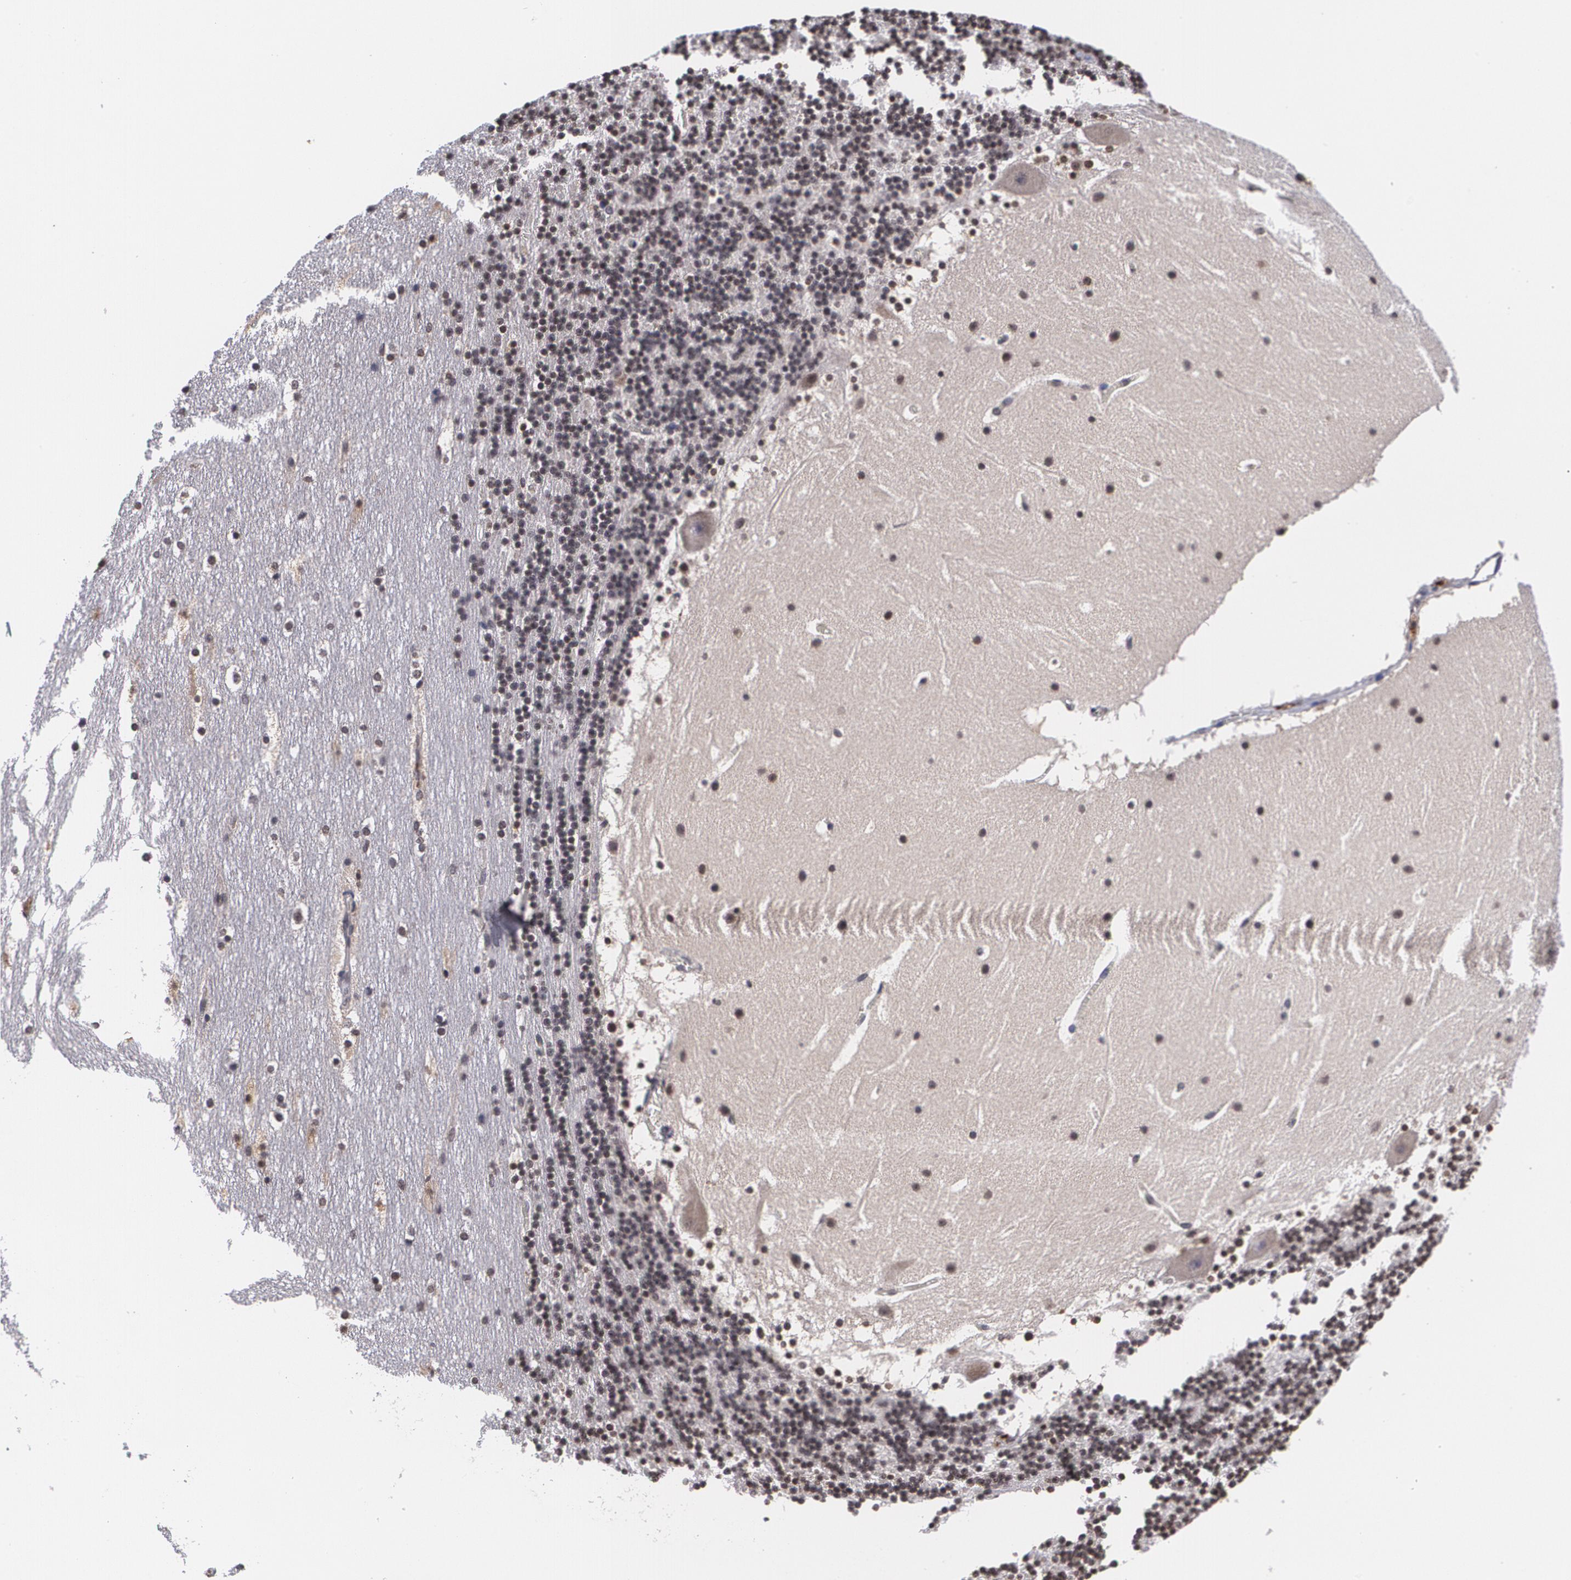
{"staining": {"intensity": "moderate", "quantity": "25%-75%", "location": "nuclear"}, "tissue": "cerebellum", "cell_type": "Cells in granular layer", "image_type": "normal", "snomed": [{"axis": "morphology", "description": "Normal tissue, NOS"}, {"axis": "topography", "description": "Cerebellum"}], "caption": "IHC micrograph of benign cerebellum stained for a protein (brown), which reveals medium levels of moderate nuclear positivity in approximately 25%-75% of cells in granular layer.", "gene": "MVP", "patient": {"sex": "male", "age": 45}}